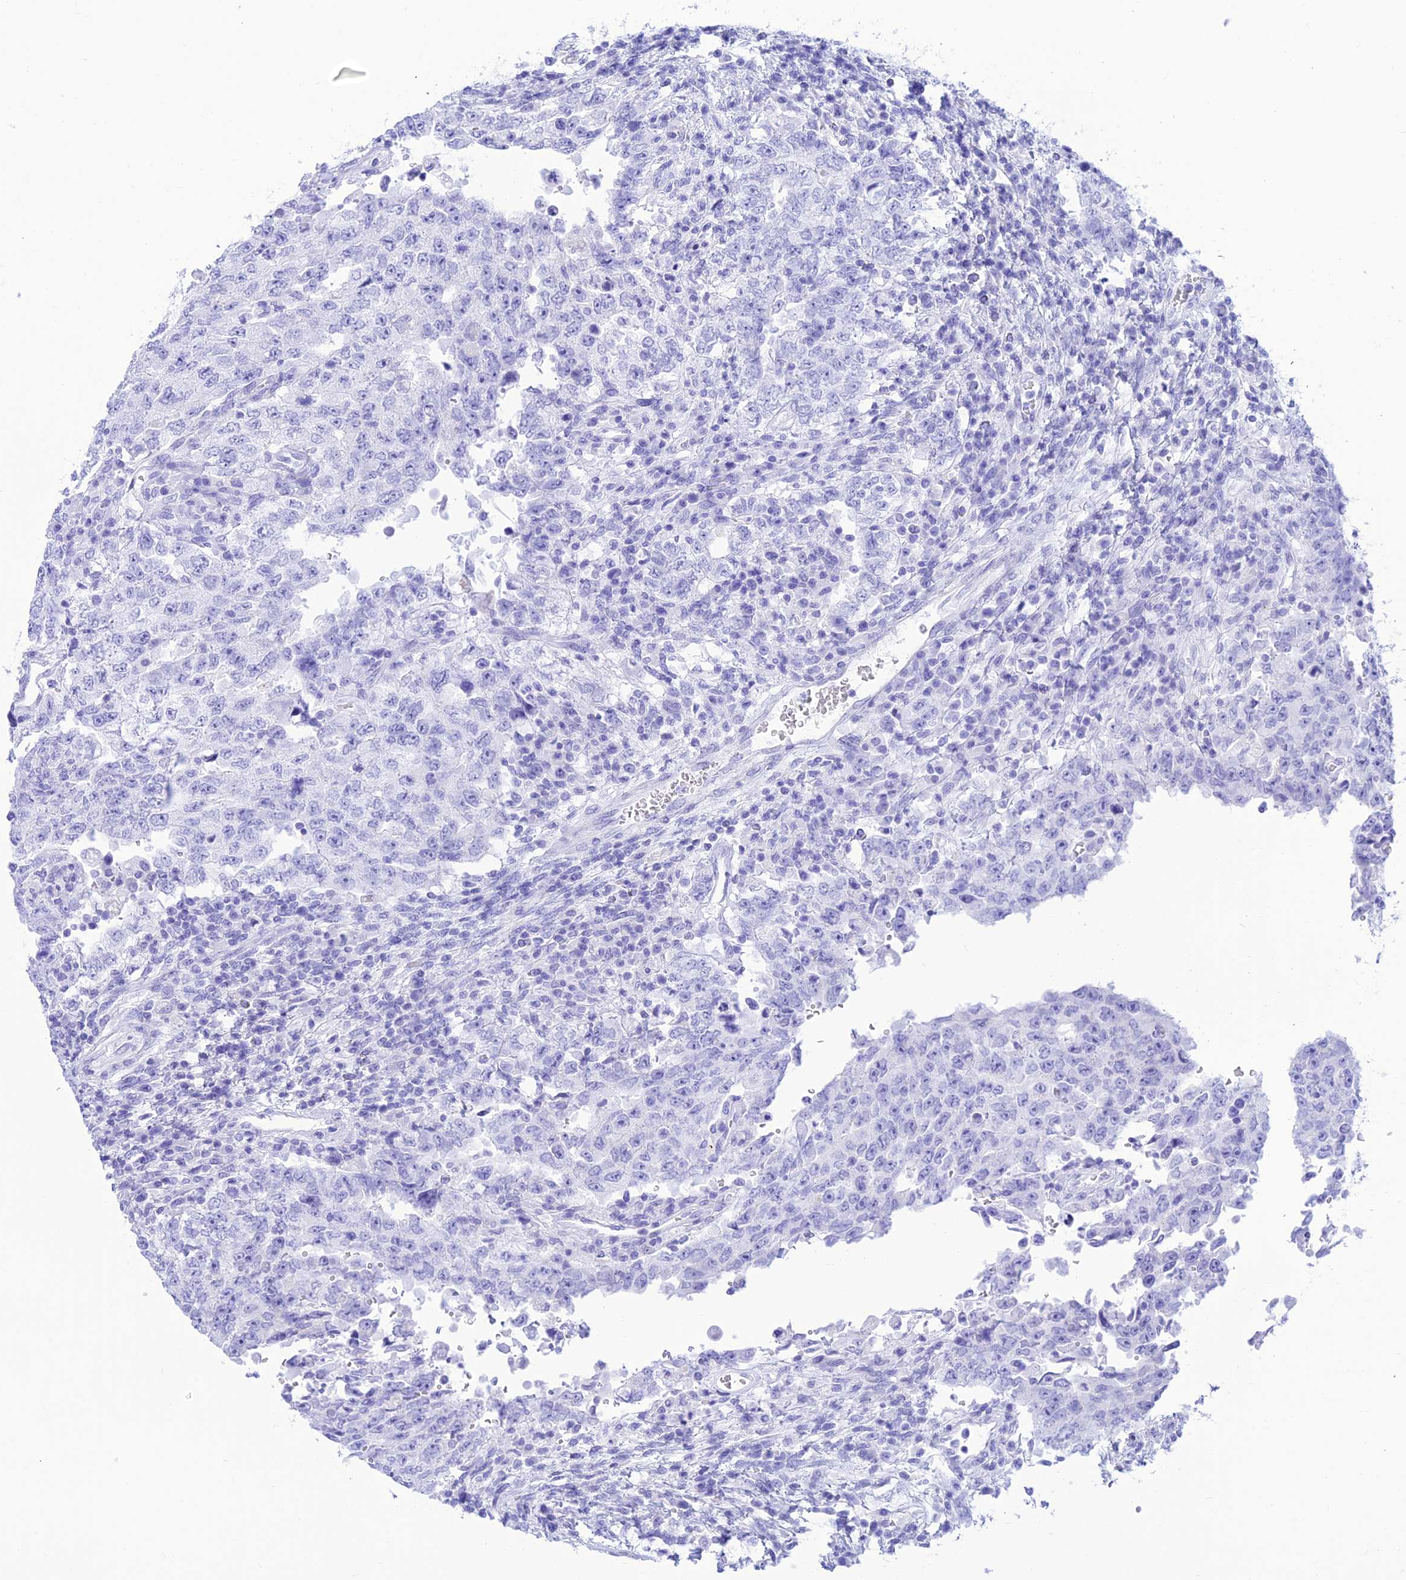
{"staining": {"intensity": "negative", "quantity": "none", "location": "none"}, "tissue": "testis cancer", "cell_type": "Tumor cells", "image_type": "cancer", "snomed": [{"axis": "morphology", "description": "Carcinoma, Embryonal, NOS"}, {"axis": "topography", "description": "Testis"}], "caption": "Immunohistochemistry (IHC) image of neoplastic tissue: testis cancer (embryonal carcinoma) stained with DAB (3,3'-diaminobenzidine) shows no significant protein staining in tumor cells. Nuclei are stained in blue.", "gene": "PRNP", "patient": {"sex": "male", "age": 26}}